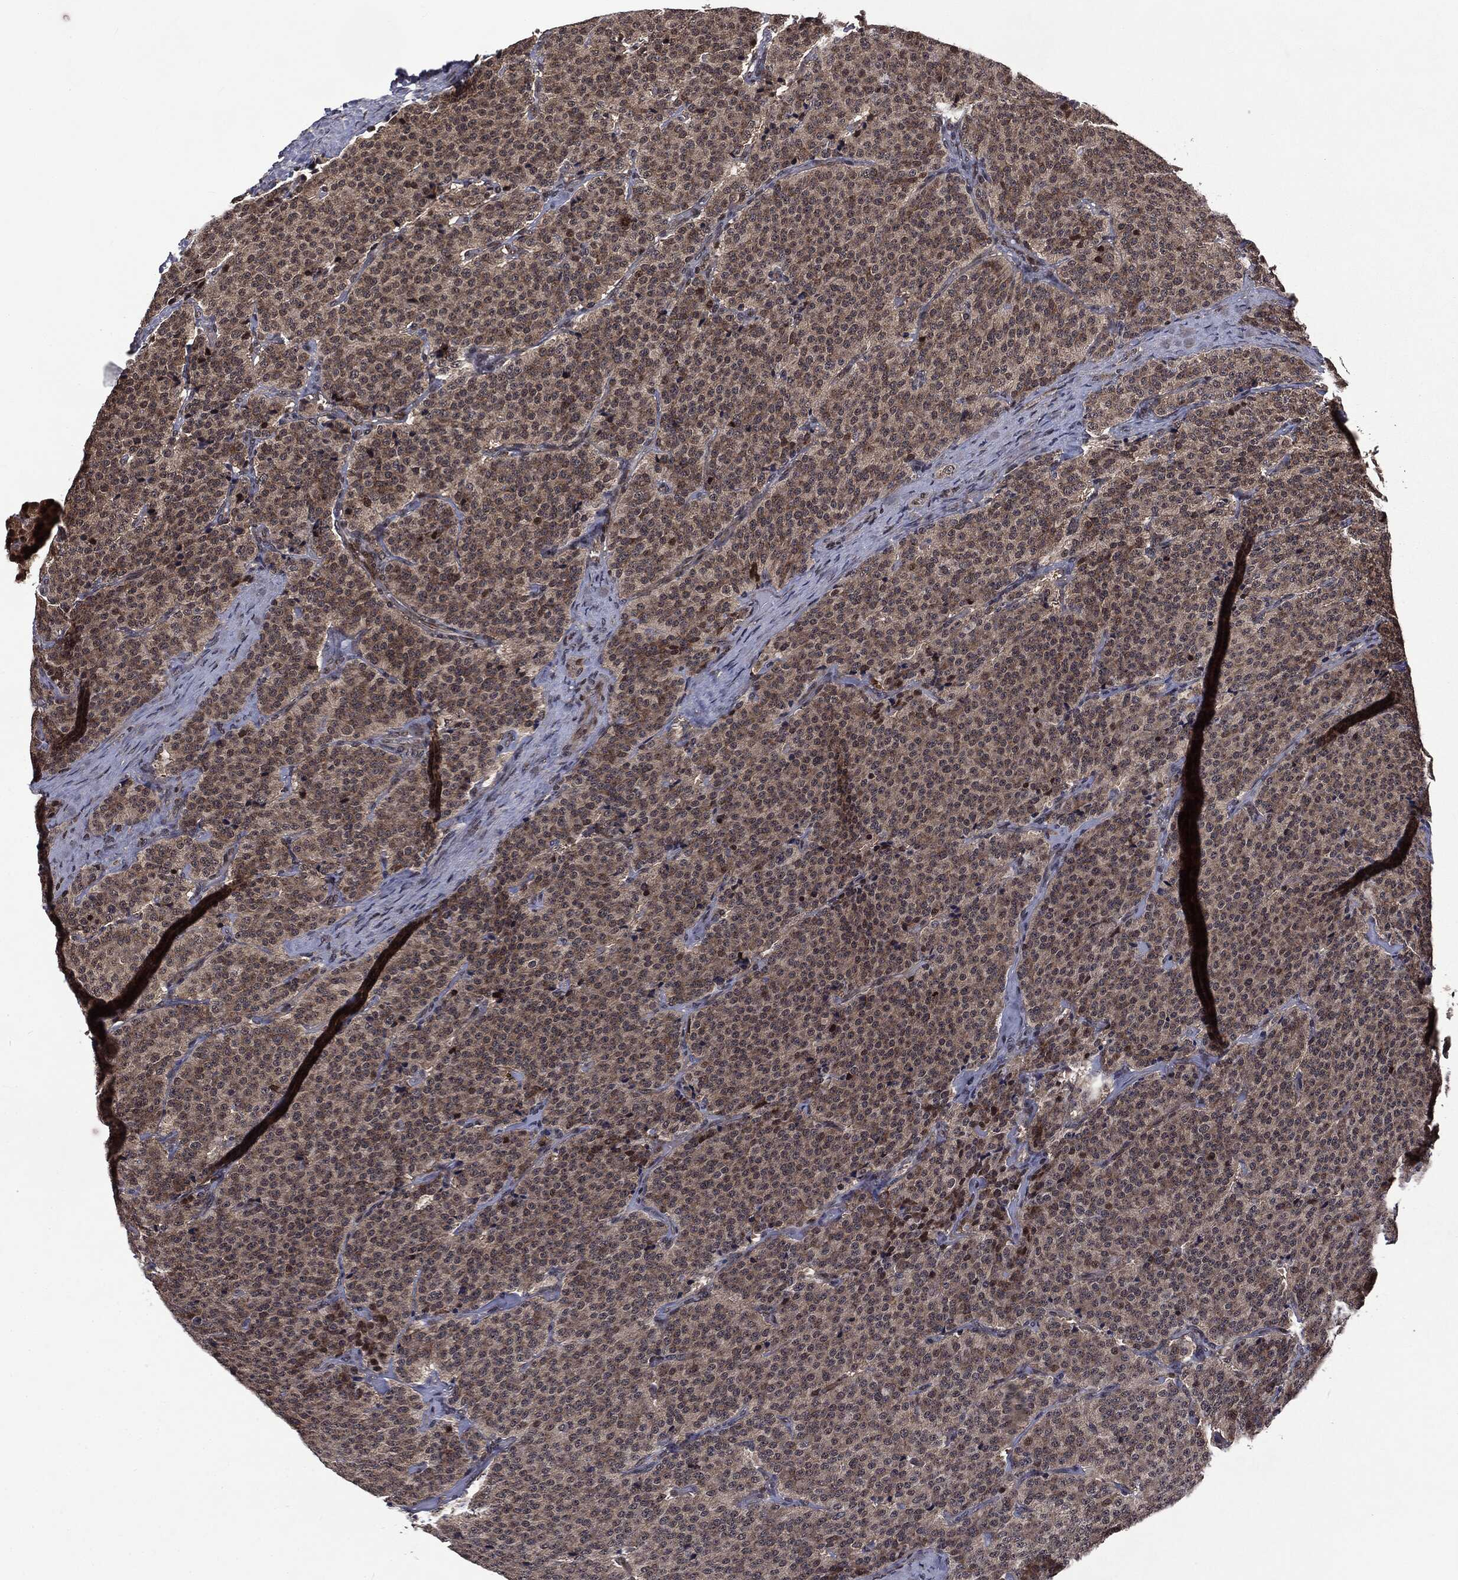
{"staining": {"intensity": "strong", "quantity": "<25%", "location": "nuclear"}, "tissue": "carcinoid", "cell_type": "Tumor cells", "image_type": "cancer", "snomed": [{"axis": "morphology", "description": "Carcinoid, malignant, NOS"}, {"axis": "topography", "description": "Small intestine"}], "caption": "Immunohistochemistry of human carcinoid reveals medium levels of strong nuclear expression in approximately <25% of tumor cells. Using DAB (brown) and hematoxylin (blue) stains, captured at high magnification using brightfield microscopy.", "gene": "STAU2", "patient": {"sex": "female", "age": 58}}